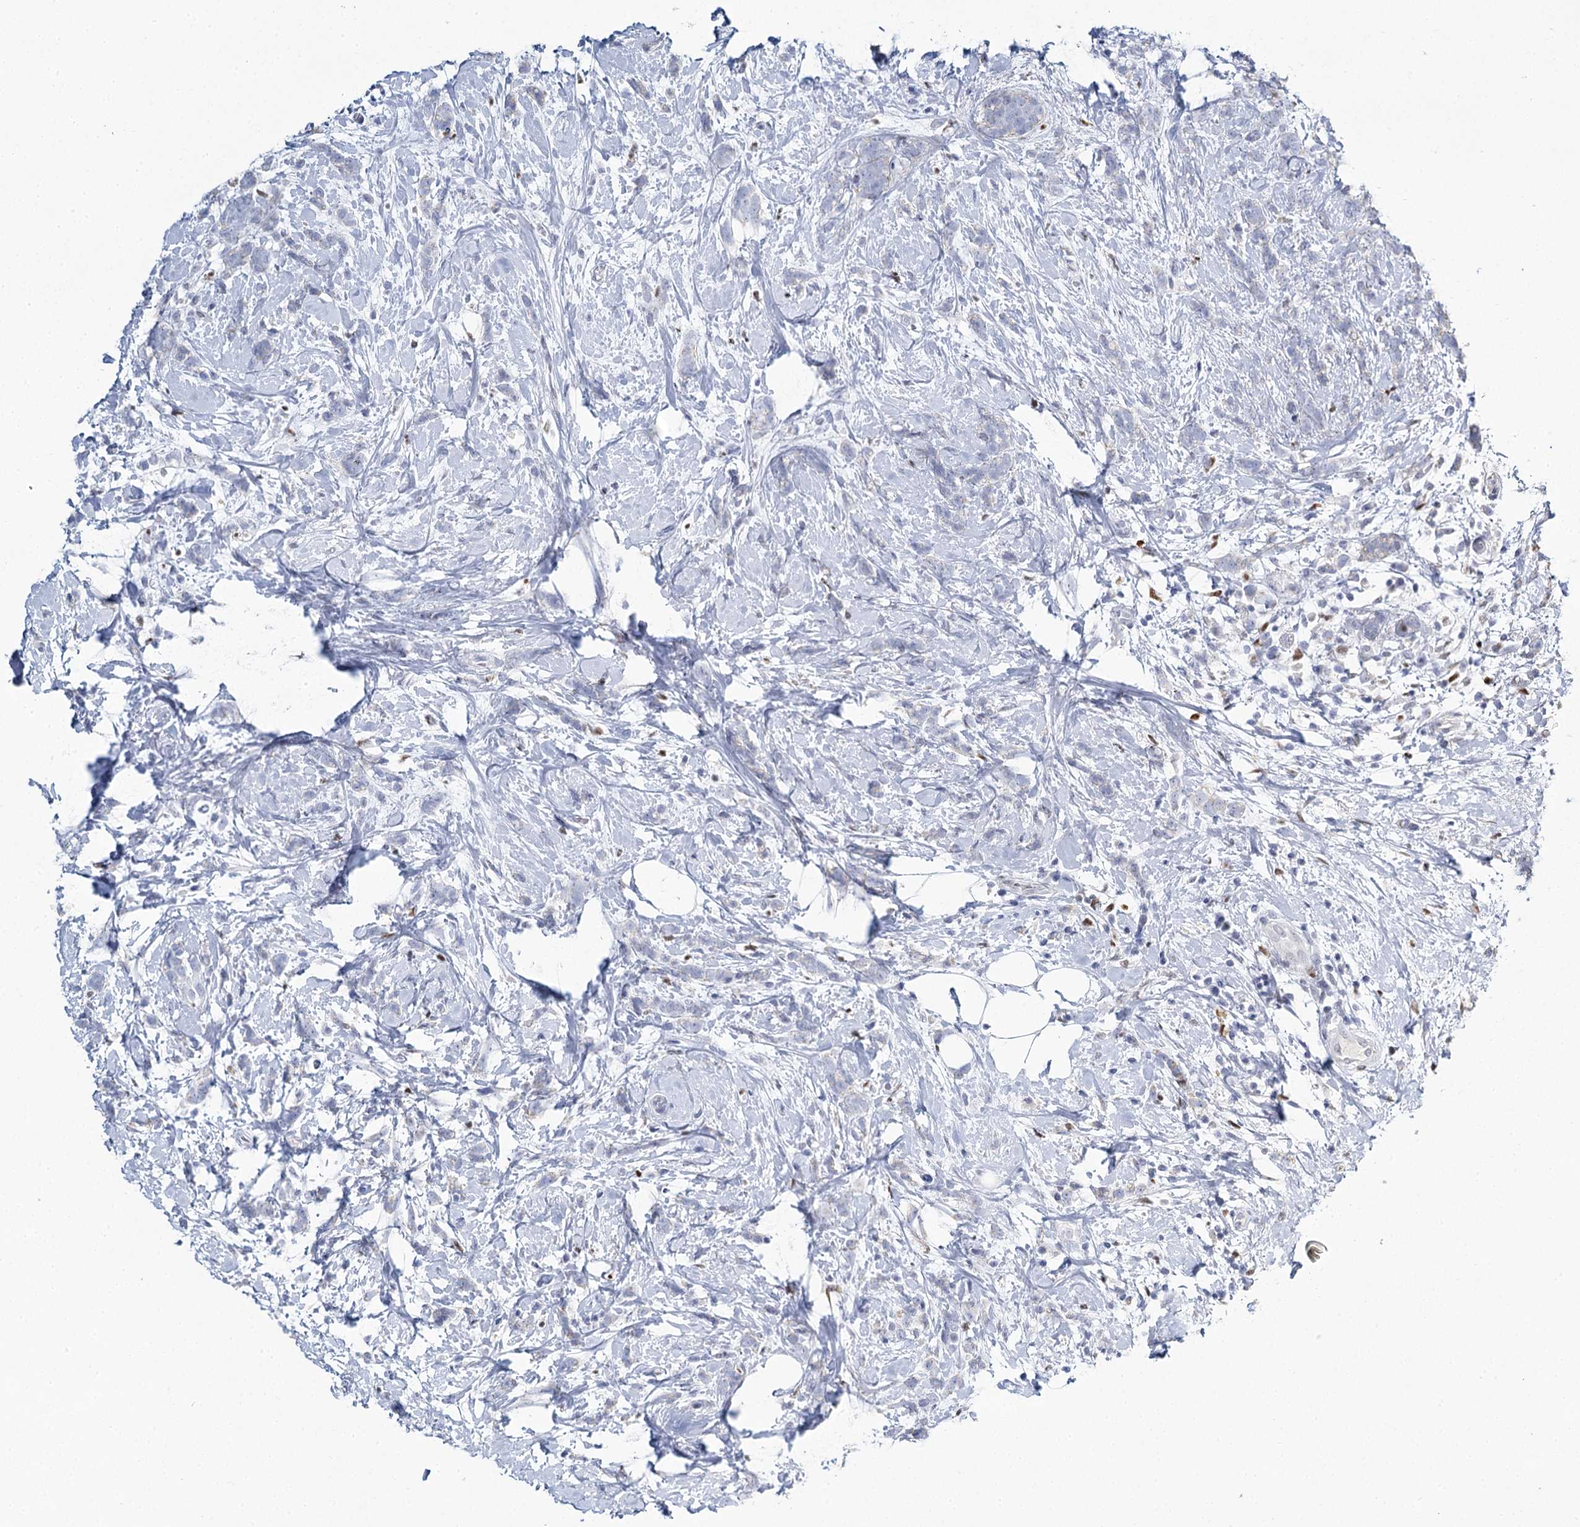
{"staining": {"intensity": "negative", "quantity": "none", "location": "none"}, "tissue": "breast cancer", "cell_type": "Tumor cells", "image_type": "cancer", "snomed": [{"axis": "morphology", "description": "Lobular carcinoma"}, {"axis": "topography", "description": "Breast"}], "caption": "IHC micrograph of breast cancer (lobular carcinoma) stained for a protein (brown), which reveals no positivity in tumor cells.", "gene": "IGSF3", "patient": {"sex": "female", "age": 58}}